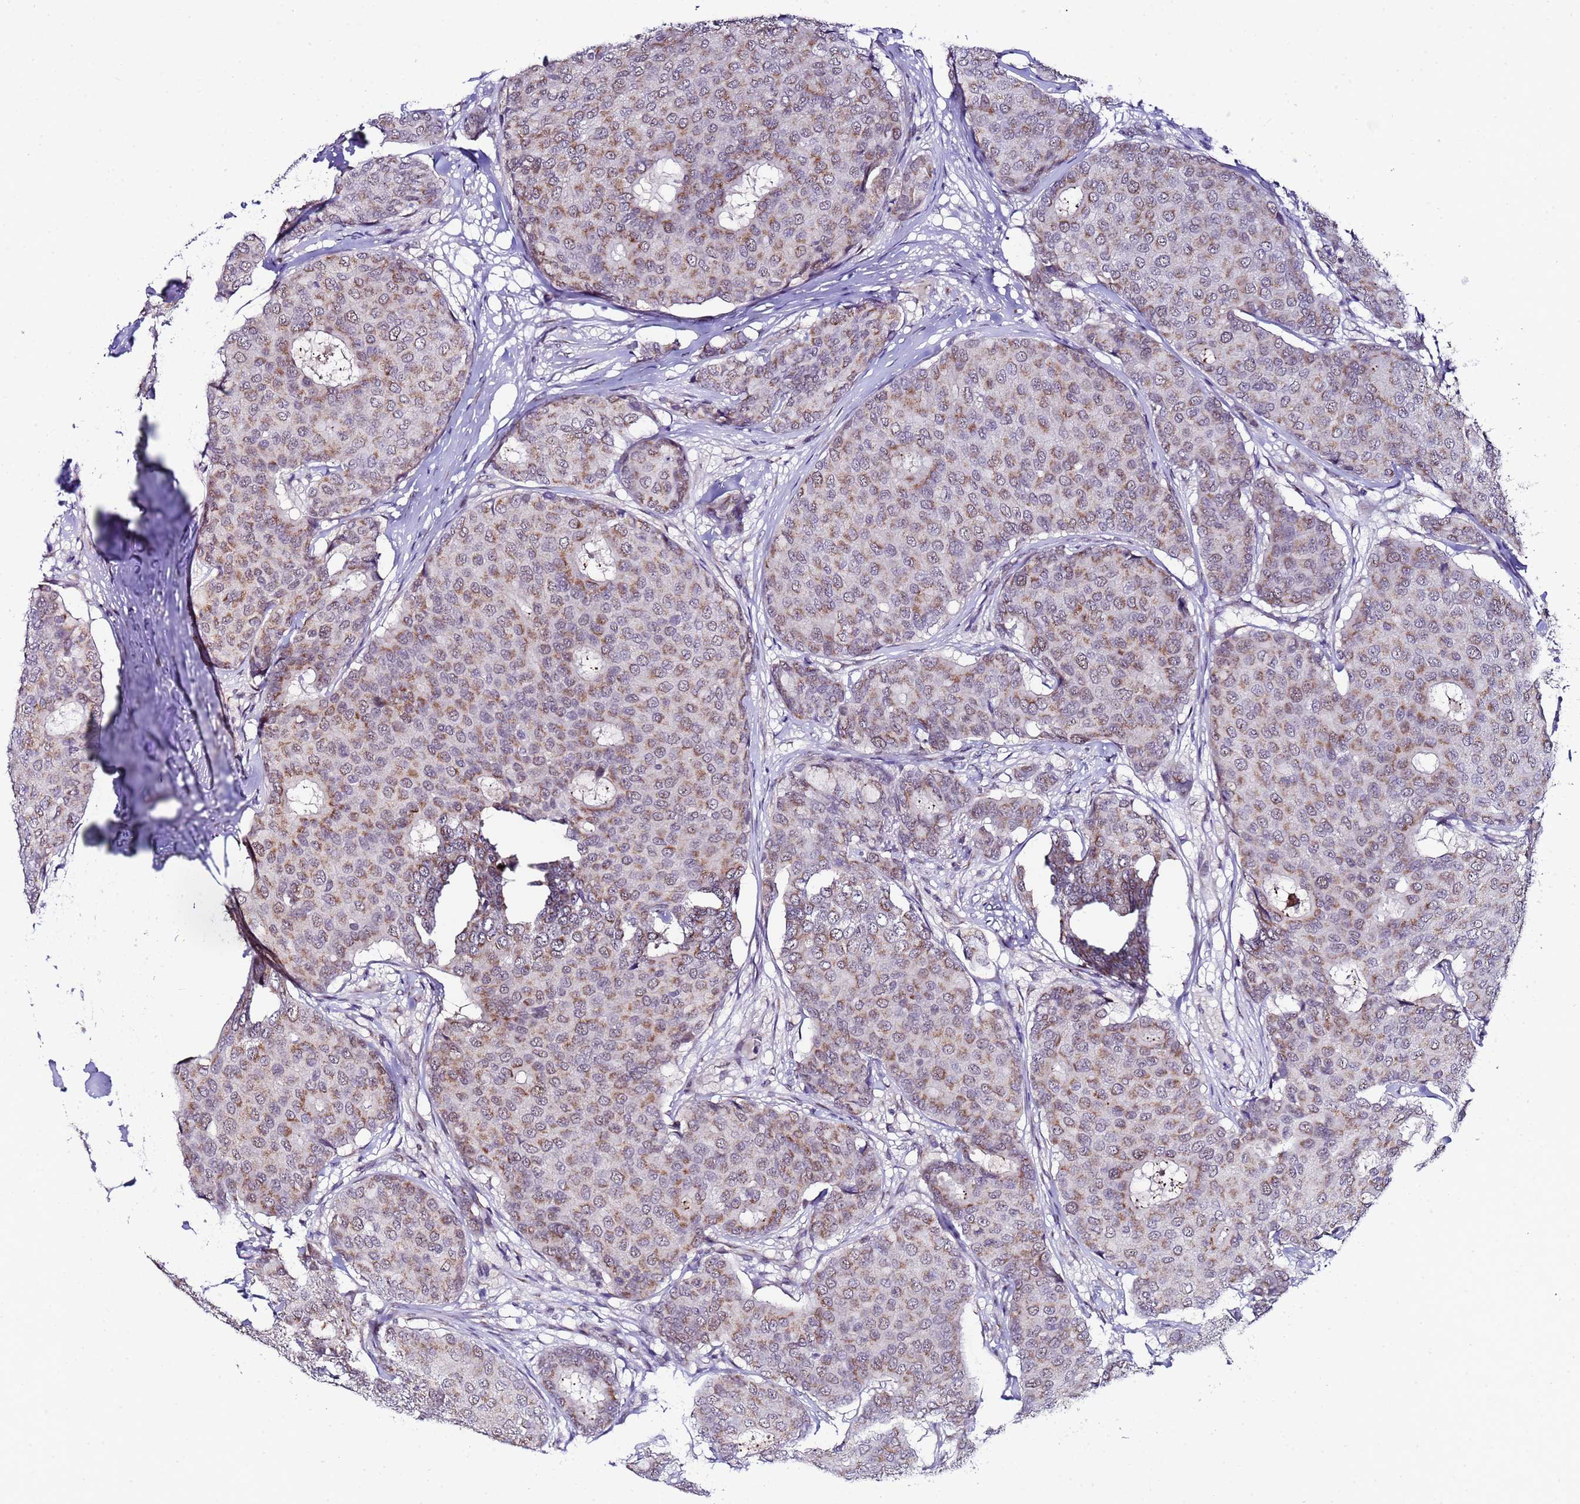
{"staining": {"intensity": "moderate", "quantity": ">75%", "location": "cytoplasmic/membranous"}, "tissue": "breast cancer", "cell_type": "Tumor cells", "image_type": "cancer", "snomed": [{"axis": "morphology", "description": "Duct carcinoma"}, {"axis": "topography", "description": "Breast"}], "caption": "Immunohistochemical staining of breast cancer displays moderate cytoplasmic/membranous protein expression in approximately >75% of tumor cells. The staining is performed using DAB brown chromogen to label protein expression. The nuclei are counter-stained blue using hematoxylin.", "gene": "C19orf47", "patient": {"sex": "female", "age": 75}}